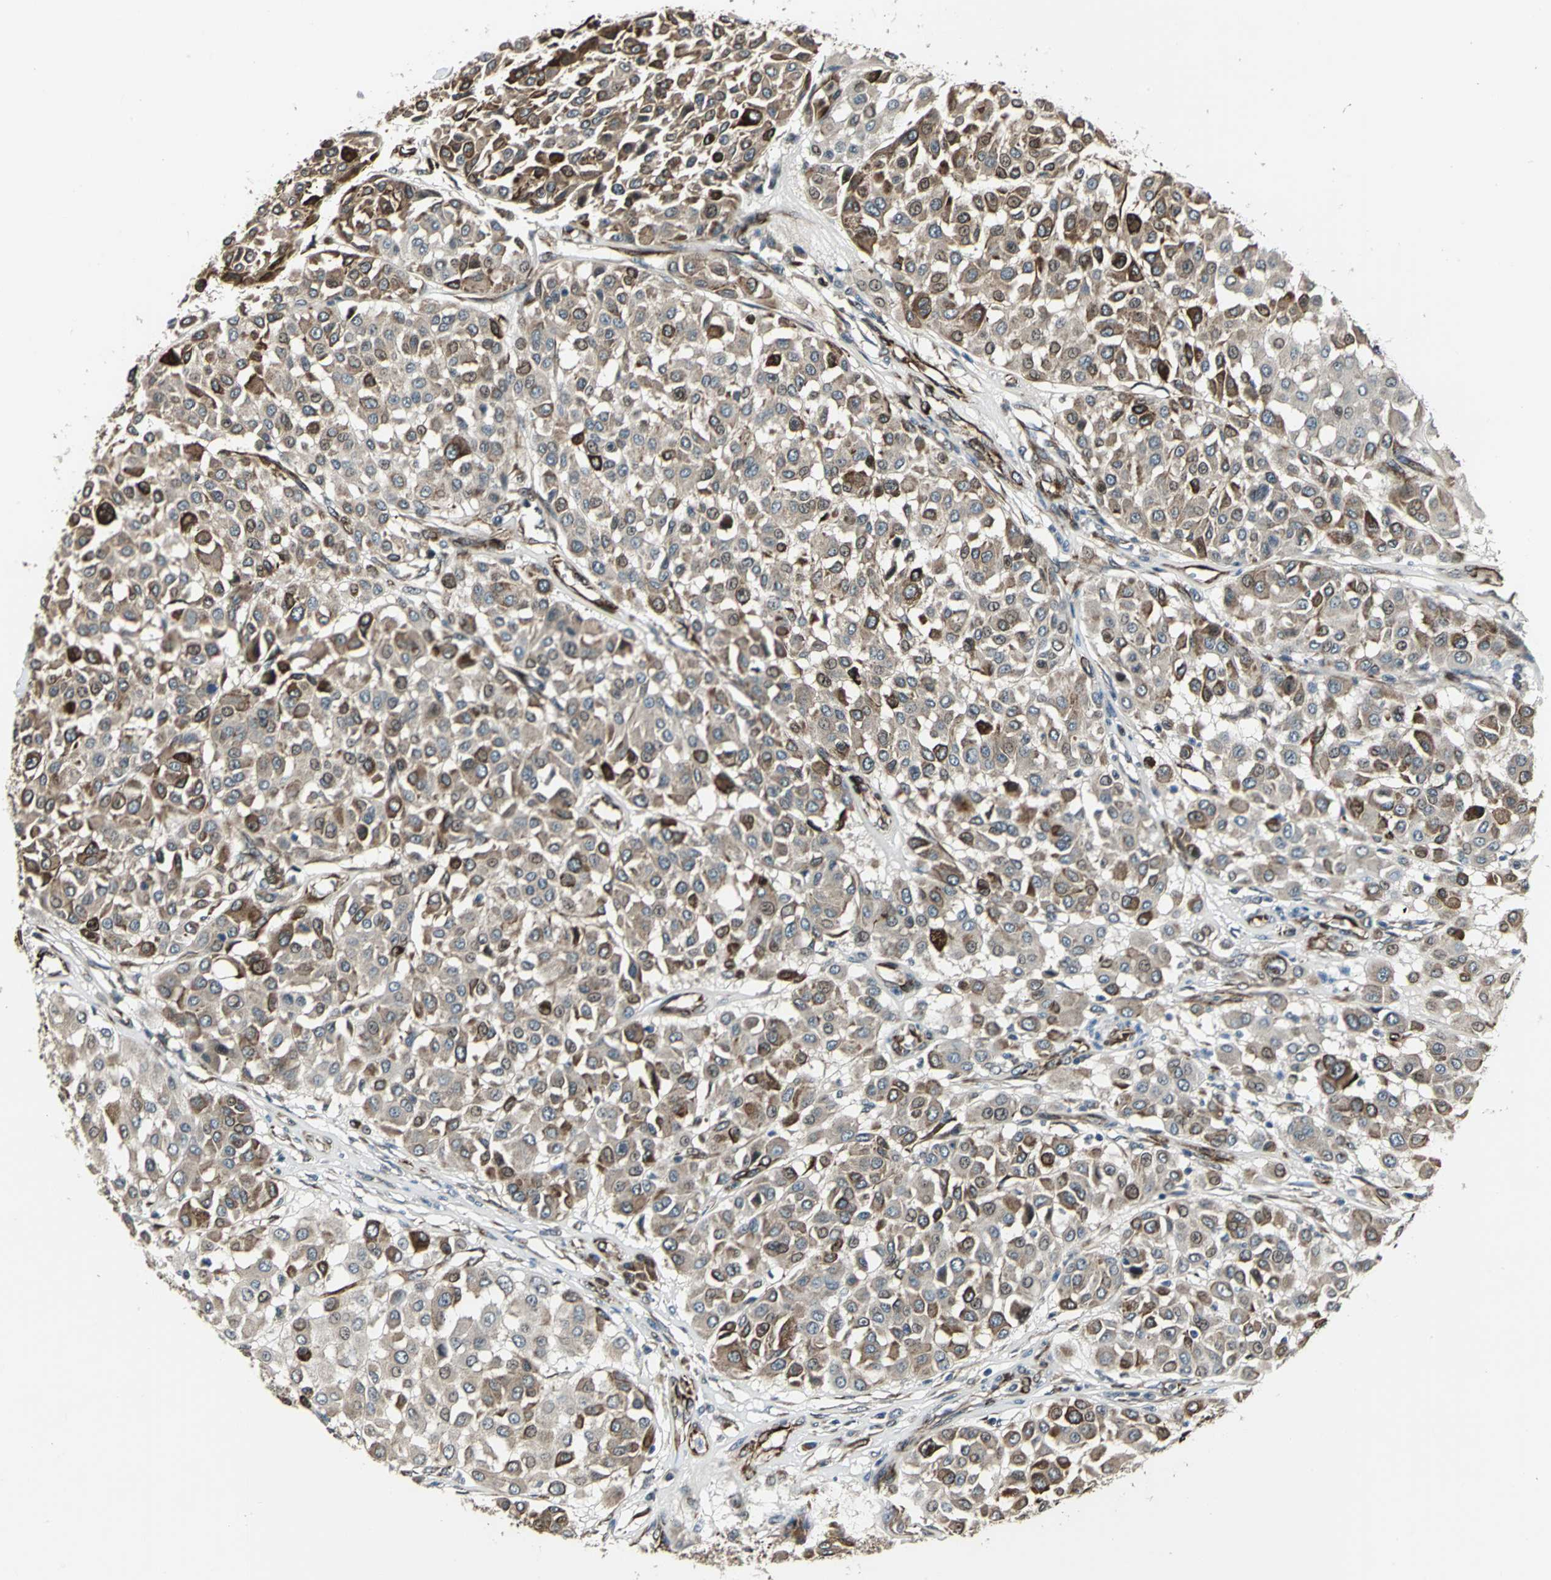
{"staining": {"intensity": "strong", "quantity": ">75%", "location": "cytoplasmic/membranous"}, "tissue": "melanoma", "cell_type": "Tumor cells", "image_type": "cancer", "snomed": [{"axis": "morphology", "description": "Malignant melanoma, Metastatic site"}, {"axis": "topography", "description": "Soft tissue"}], "caption": "Protein staining of melanoma tissue reveals strong cytoplasmic/membranous staining in approximately >75% of tumor cells.", "gene": "EXD2", "patient": {"sex": "male", "age": 41}}